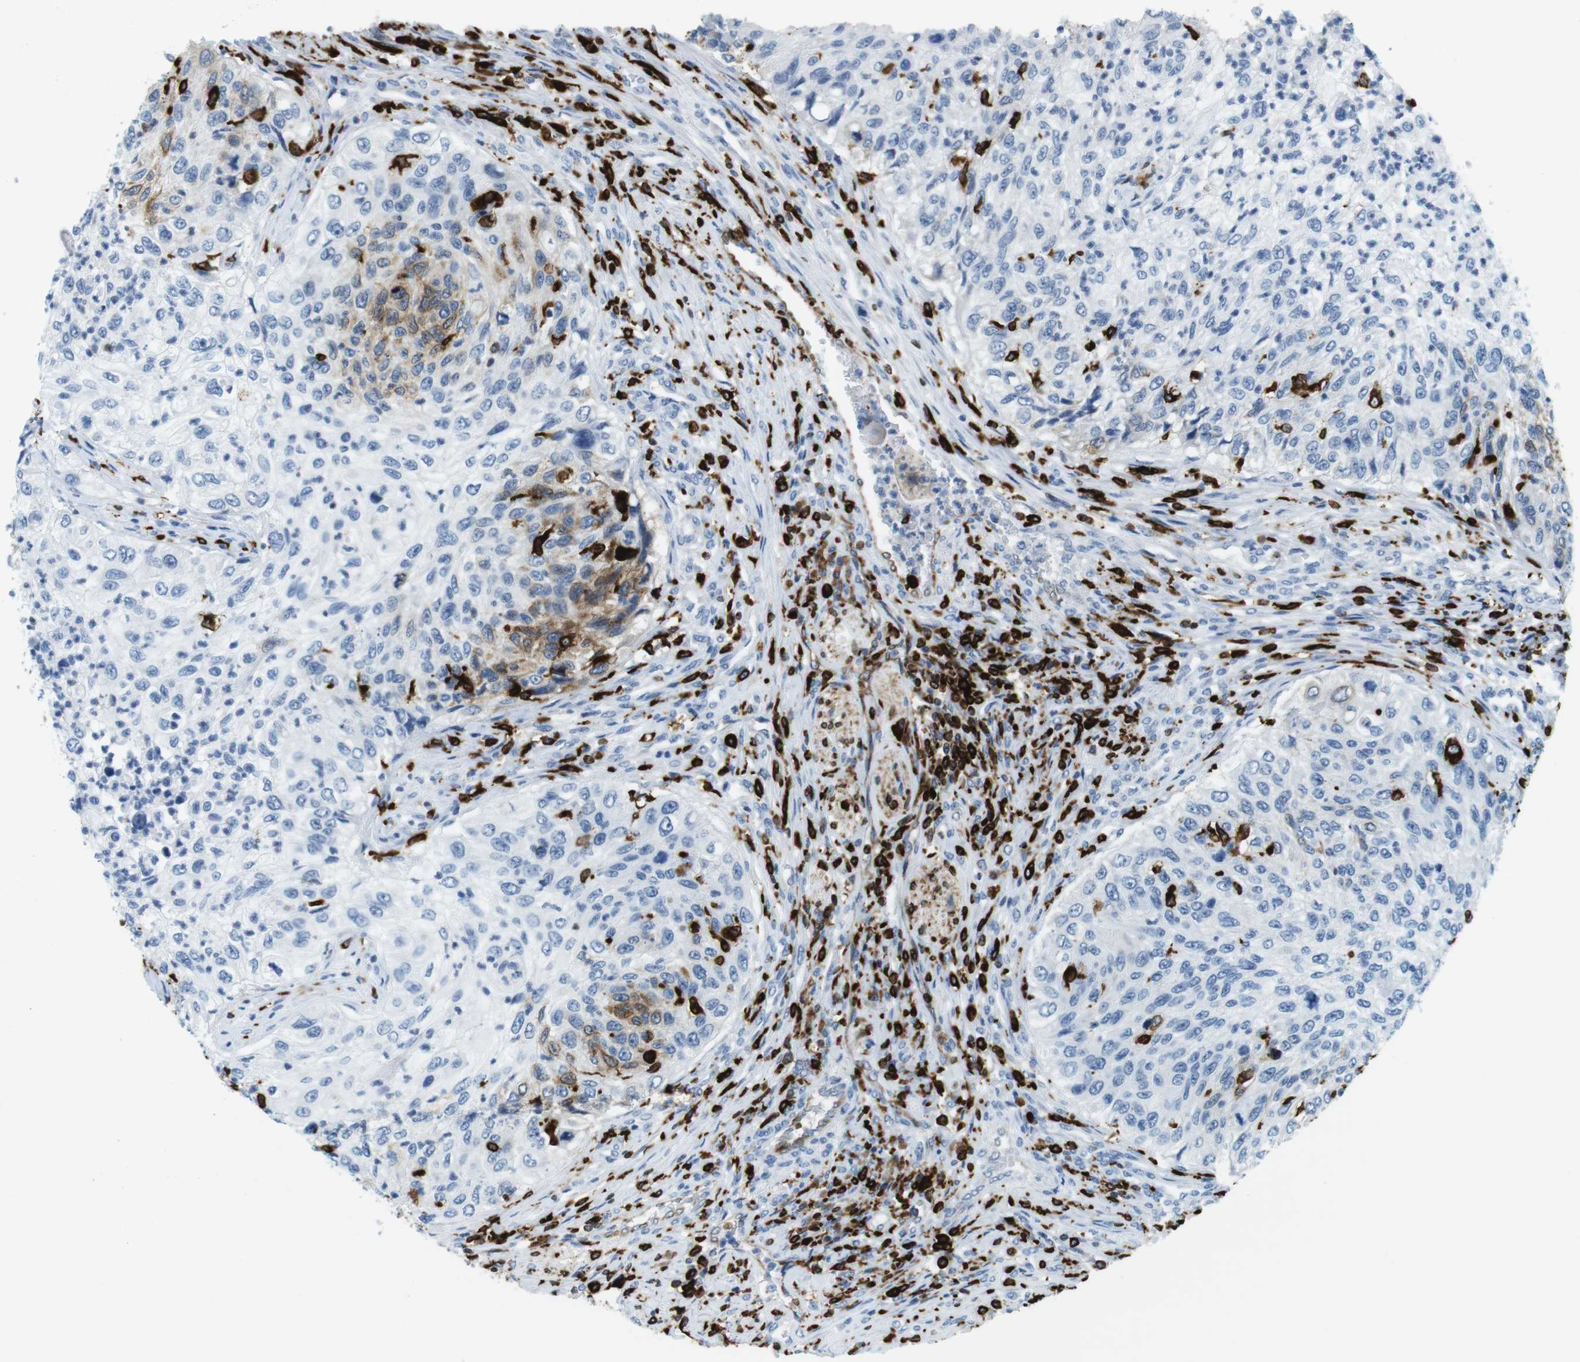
{"staining": {"intensity": "weak", "quantity": "<25%", "location": "cytoplasmic/membranous"}, "tissue": "urothelial cancer", "cell_type": "Tumor cells", "image_type": "cancer", "snomed": [{"axis": "morphology", "description": "Urothelial carcinoma, High grade"}, {"axis": "topography", "description": "Urinary bladder"}], "caption": "High power microscopy image of an immunohistochemistry micrograph of urothelial carcinoma (high-grade), revealing no significant positivity in tumor cells.", "gene": "CIITA", "patient": {"sex": "female", "age": 60}}